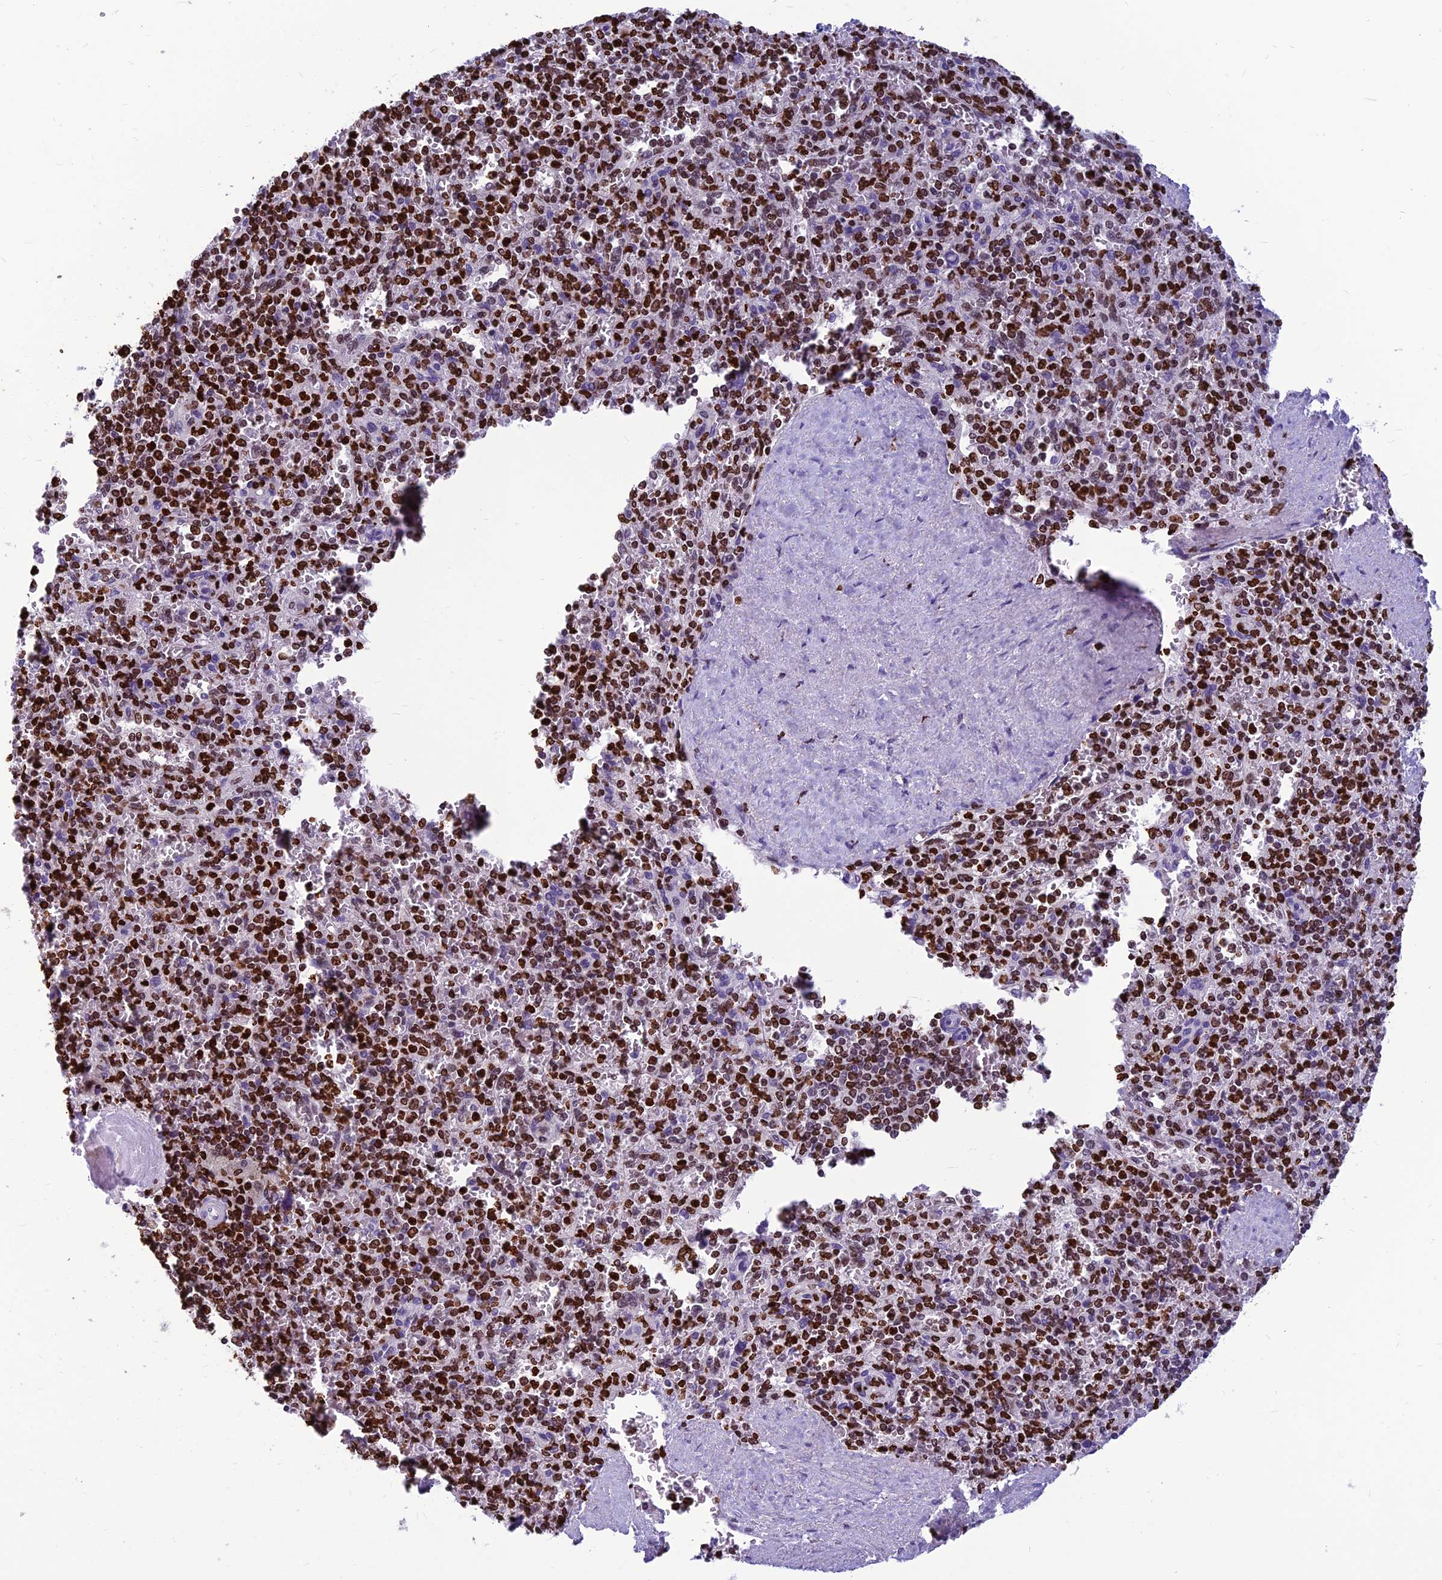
{"staining": {"intensity": "strong", "quantity": ">75%", "location": "nuclear"}, "tissue": "spleen", "cell_type": "Cells in red pulp", "image_type": "normal", "snomed": [{"axis": "morphology", "description": "Normal tissue, NOS"}, {"axis": "topography", "description": "Spleen"}], "caption": "This is a micrograph of IHC staining of normal spleen, which shows strong staining in the nuclear of cells in red pulp.", "gene": "AKAP17A", "patient": {"sex": "male", "age": 82}}